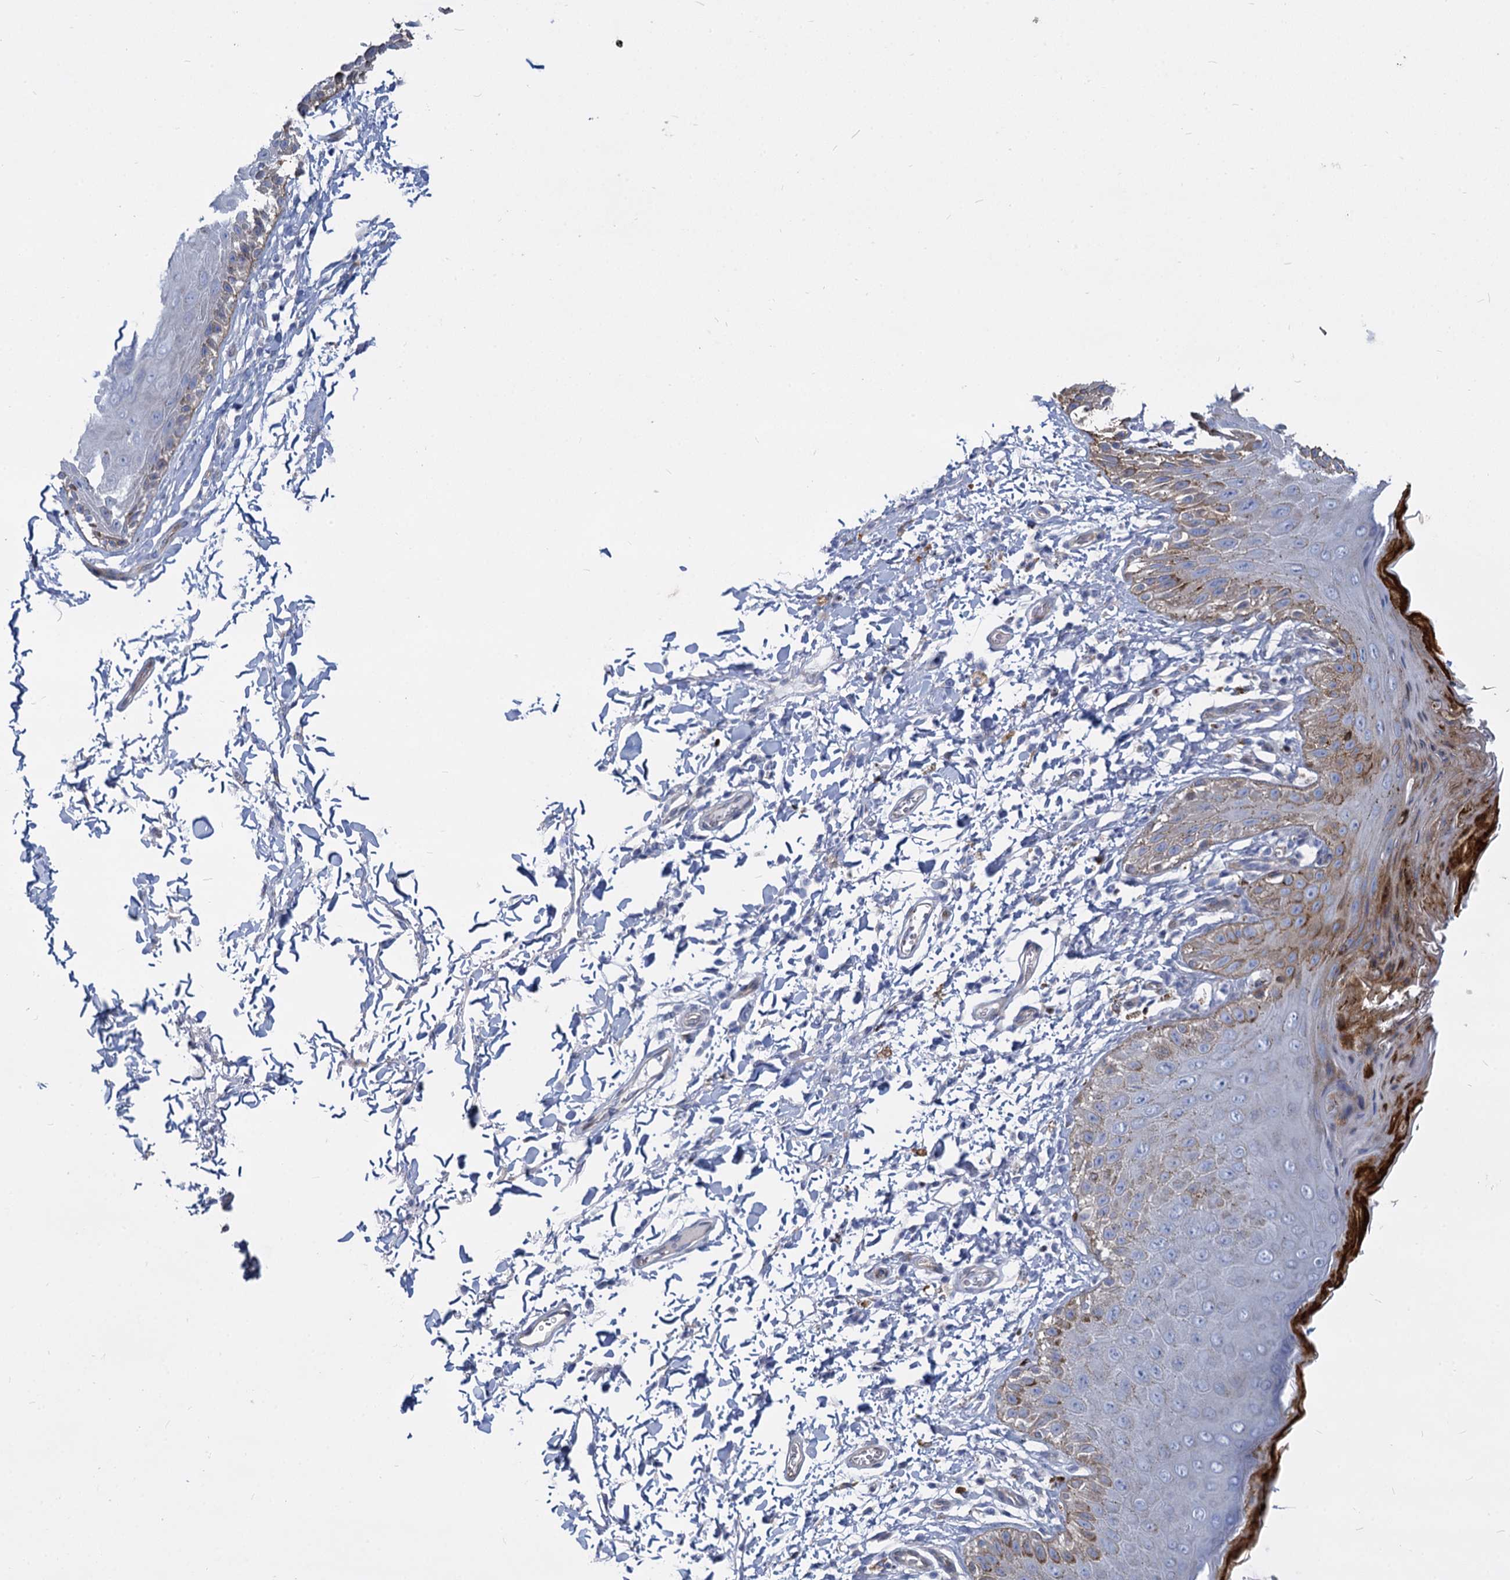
{"staining": {"intensity": "weak", "quantity": "<25%", "location": "cytoplasmic/membranous"}, "tissue": "skin", "cell_type": "Epidermal cells", "image_type": "normal", "snomed": [{"axis": "morphology", "description": "Normal tissue, NOS"}, {"axis": "topography", "description": "Anal"}], "caption": "Benign skin was stained to show a protein in brown. There is no significant positivity in epidermal cells. (DAB IHC with hematoxylin counter stain).", "gene": "TRIM77", "patient": {"sex": "male", "age": 44}}